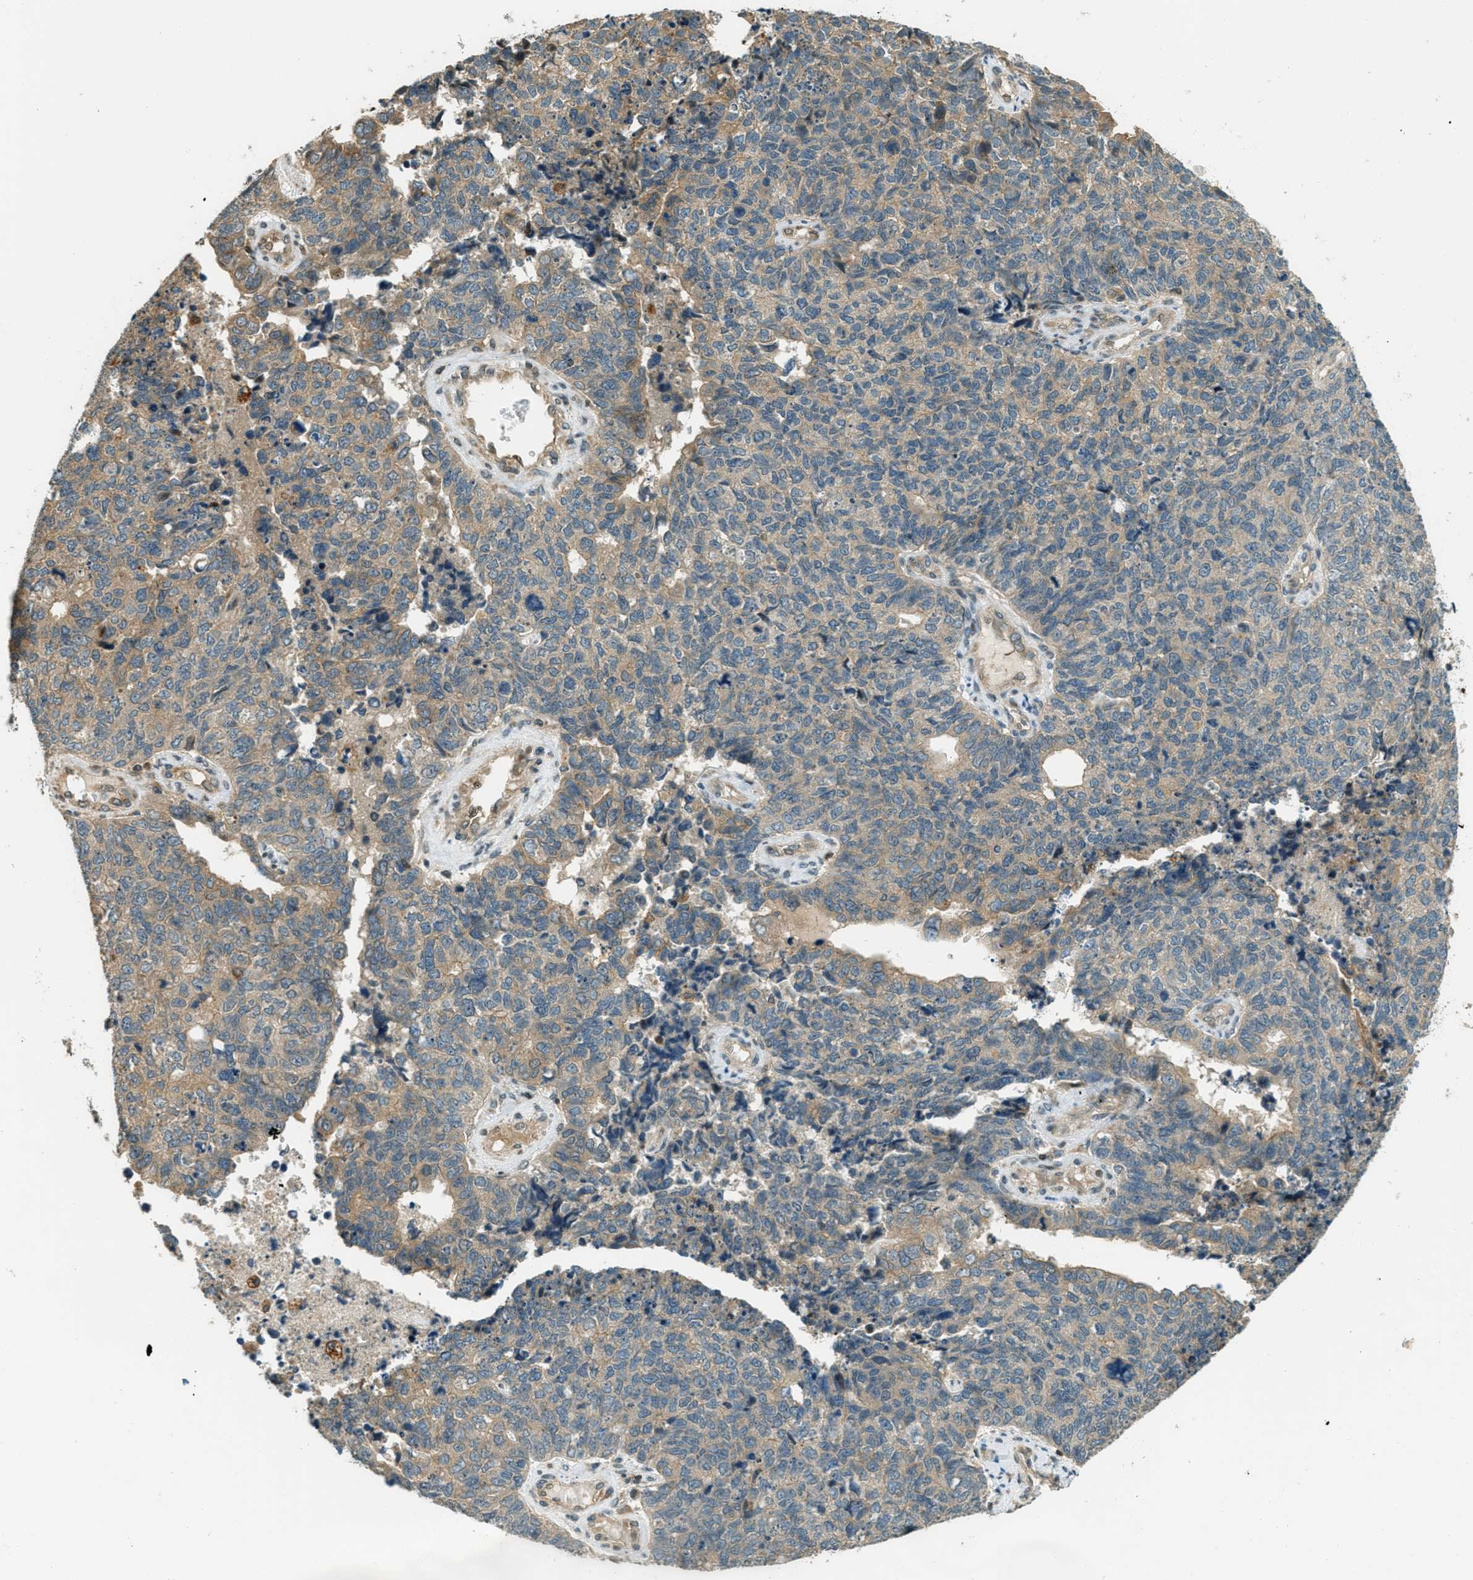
{"staining": {"intensity": "weak", "quantity": "25%-75%", "location": "cytoplasmic/membranous"}, "tissue": "cervical cancer", "cell_type": "Tumor cells", "image_type": "cancer", "snomed": [{"axis": "morphology", "description": "Squamous cell carcinoma, NOS"}, {"axis": "topography", "description": "Cervix"}], "caption": "Immunohistochemistry (IHC) staining of cervical squamous cell carcinoma, which demonstrates low levels of weak cytoplasmic/membranous staining in approximately 25%-75% of tumor cells indicating weak cytoplasmic/membranous protein staining. The staining was performed using DAB (brown) for protein detection and nuclei were counterstained in hematoxylin (blue).", "gene": "PTPN23", "patient": {"sex": "female", "age": 63}}